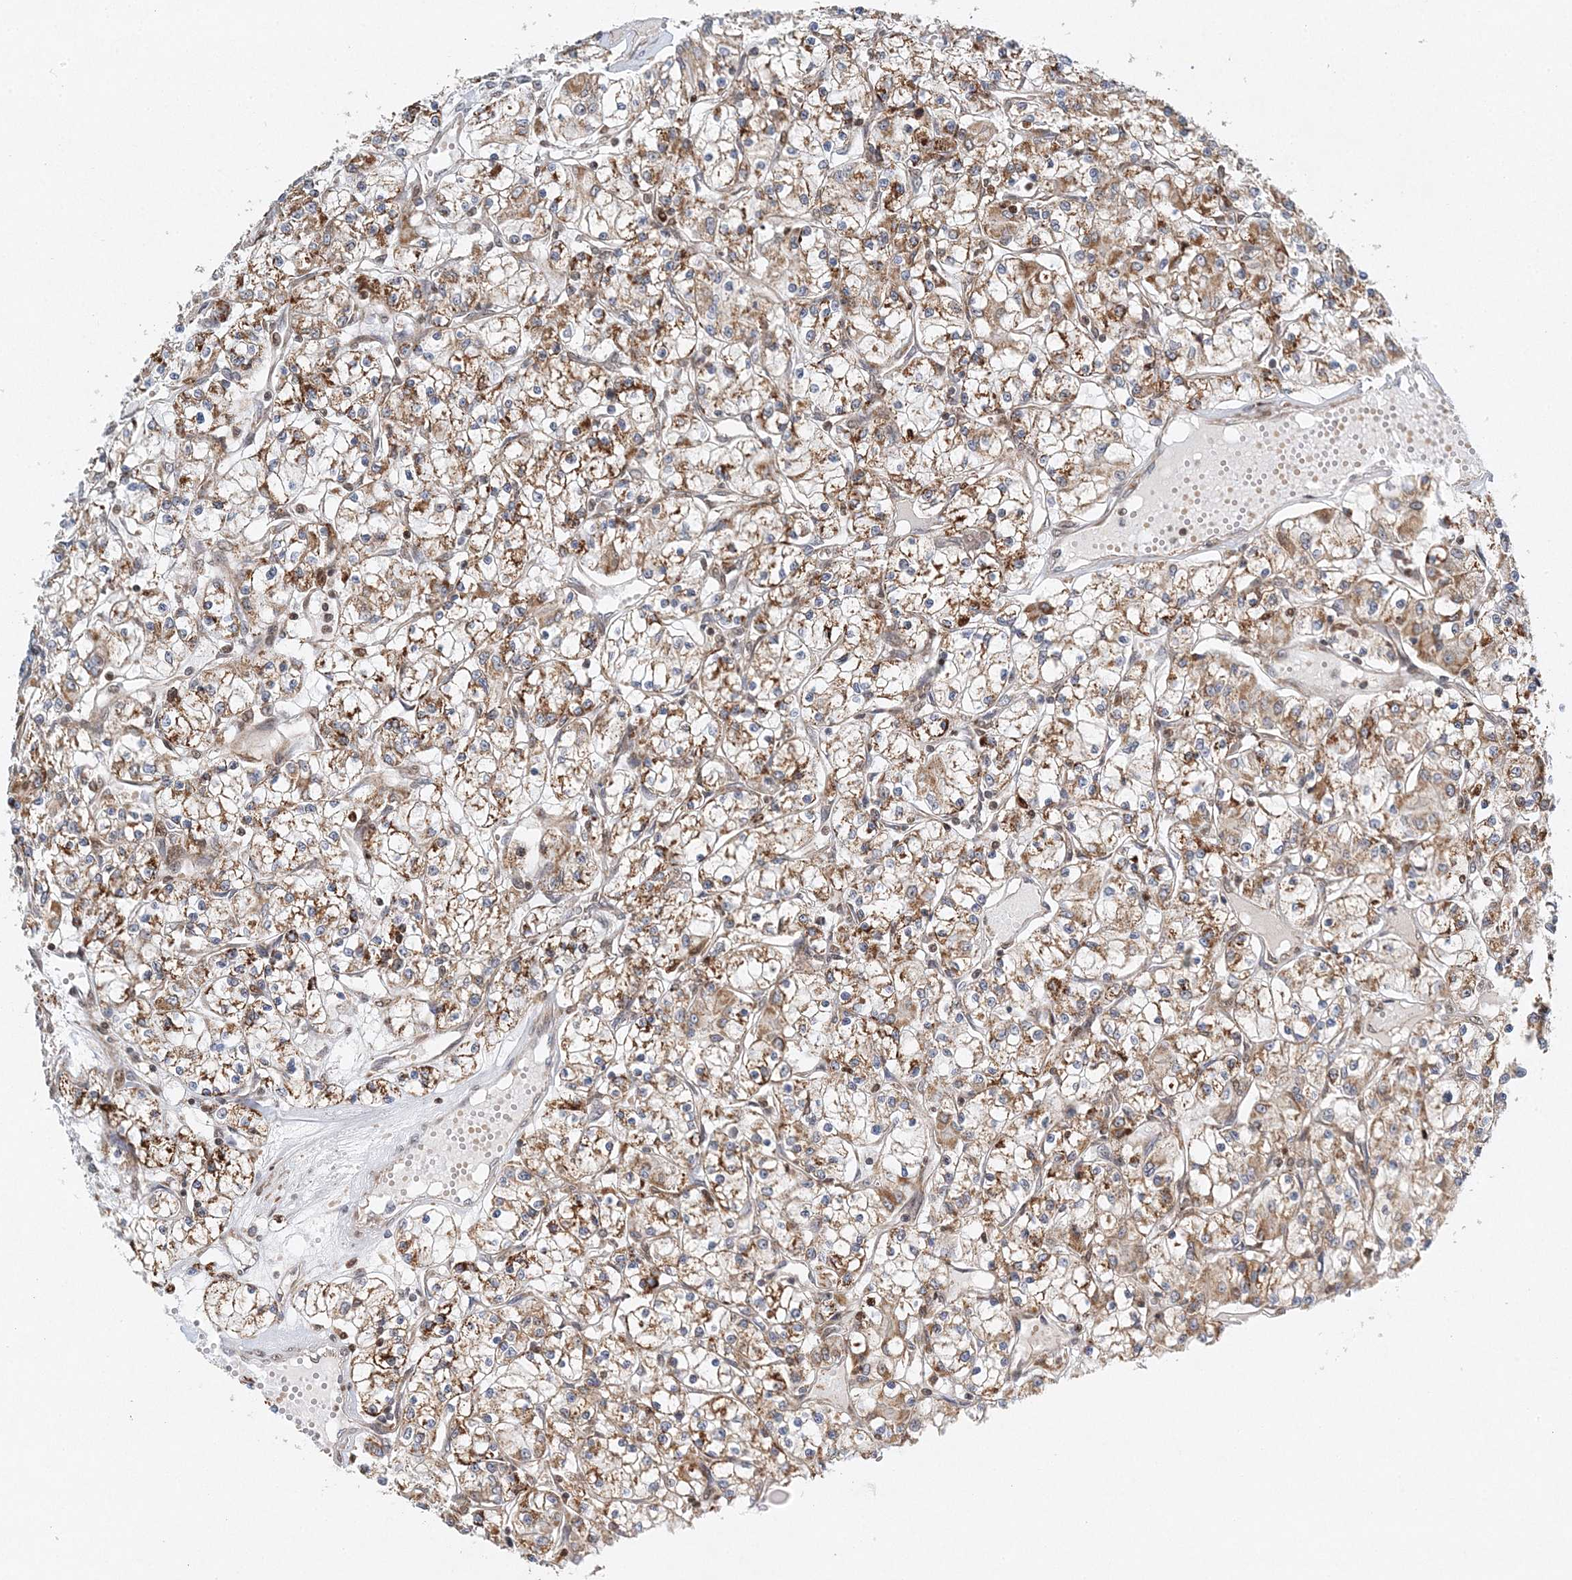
{"staining": {"intensity": "moderate", "quantity": ">75%", "location": "cytoplasmic/membranous"}, "tissue": "renal cancer", "cell_type": "Tumor cells", "image_type": "cancer", "snomed": [{"axis": "morphology", "description": "Adenocarcinoma, NOS"}, {"axis": "topography", "description": "Kidney"}], "caption": "Tumor cells demonstrate medium levels of moderate cytoplasmic/membranous staining in approximately >75% of cells in human renal adenocarcinoma.", "gene": "RAB11FIP2", "patient": {"sex": "female", "age": 59}}